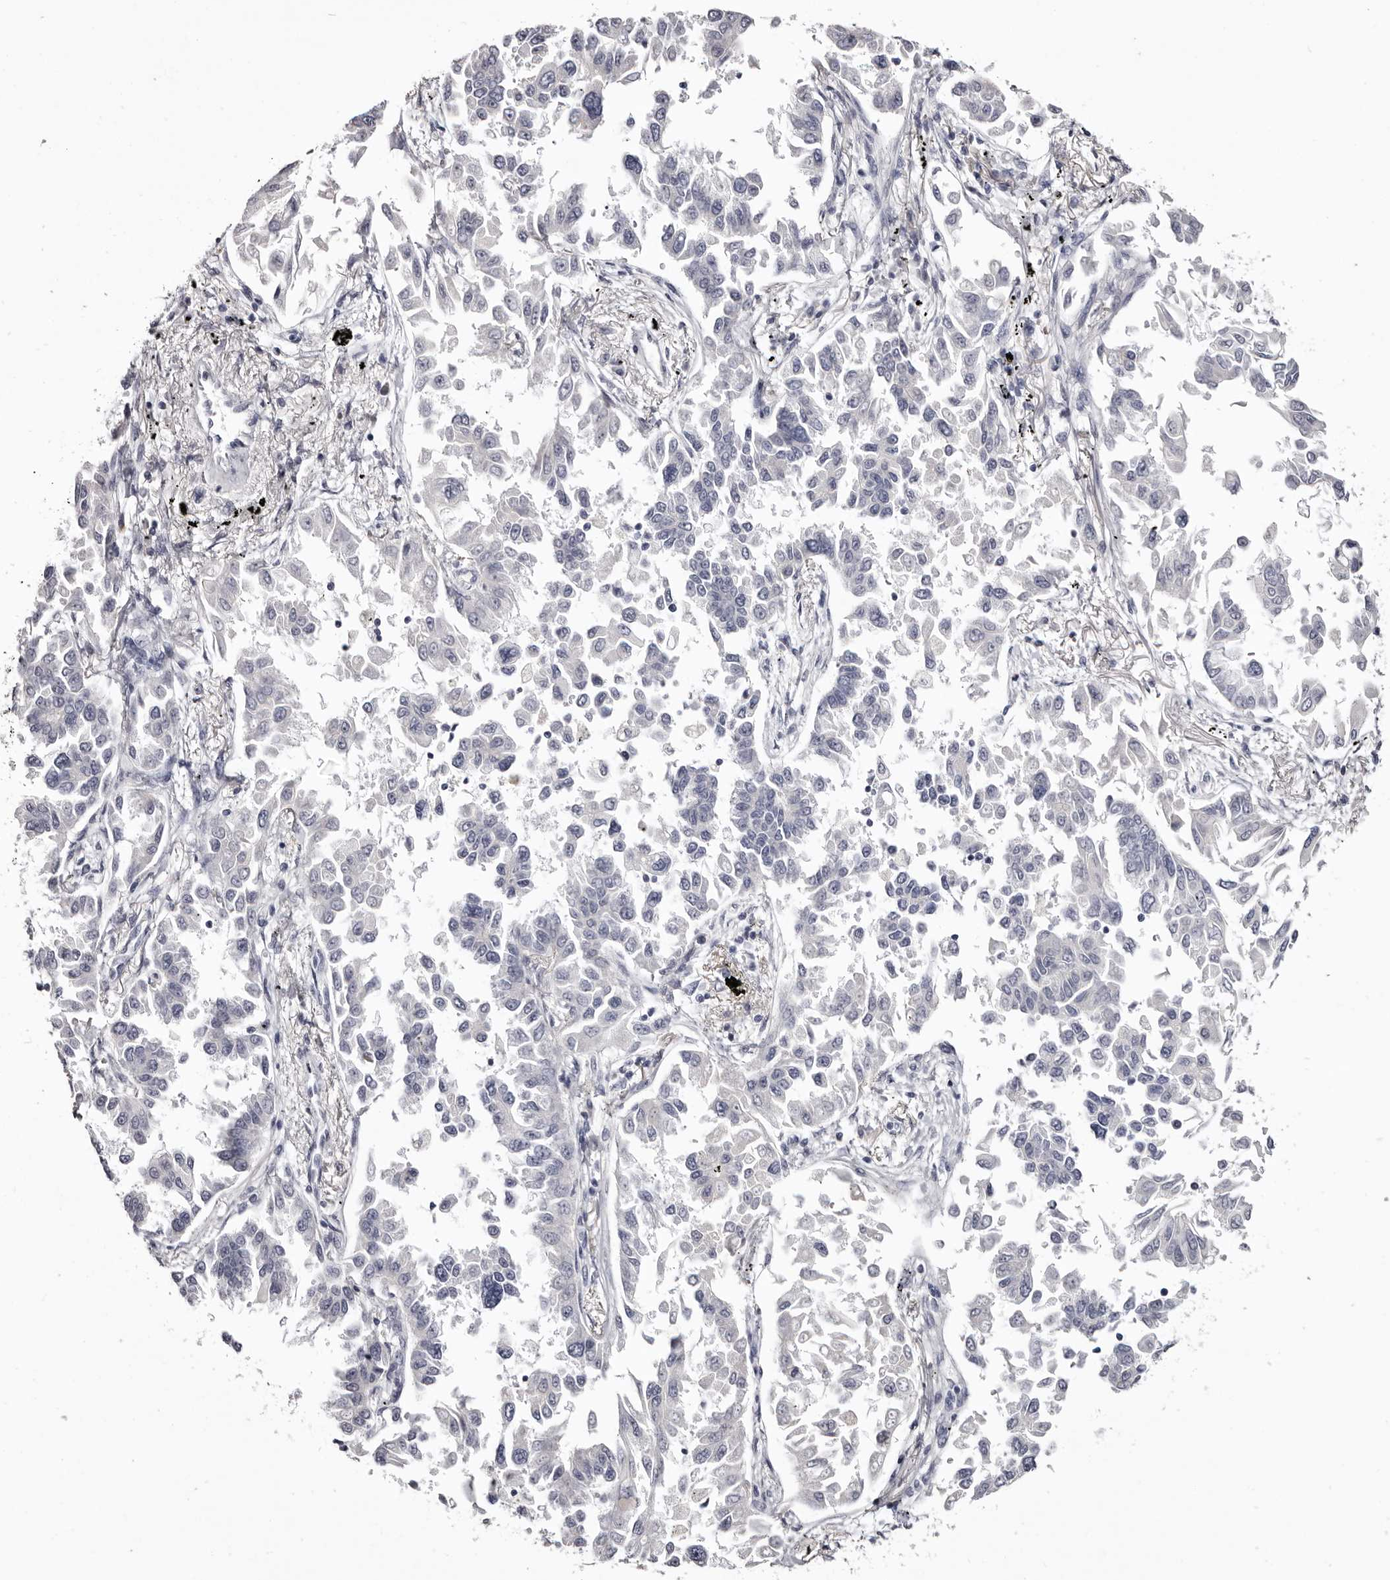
{"staining": {"intensity": "negative", "quantity": "none", "location": "none"}, "tissue": "lung cancer", "cell_type": "Tumor cells", "image_type": "cancer", "snomed": [{"axis": "morphology", "description": "Adenocarcinoma, NOS"}, {"axis": "topography", "description": "Lung"}], "caption": "A histopathology image of human lung cancer is negative for staining in tumor cells. (DAB immunohistochemistry (IHC) visualized using brightfield microscopy, high magnification).", "gene": "CA6", "patient": {"sex": "female", "age": 67}}